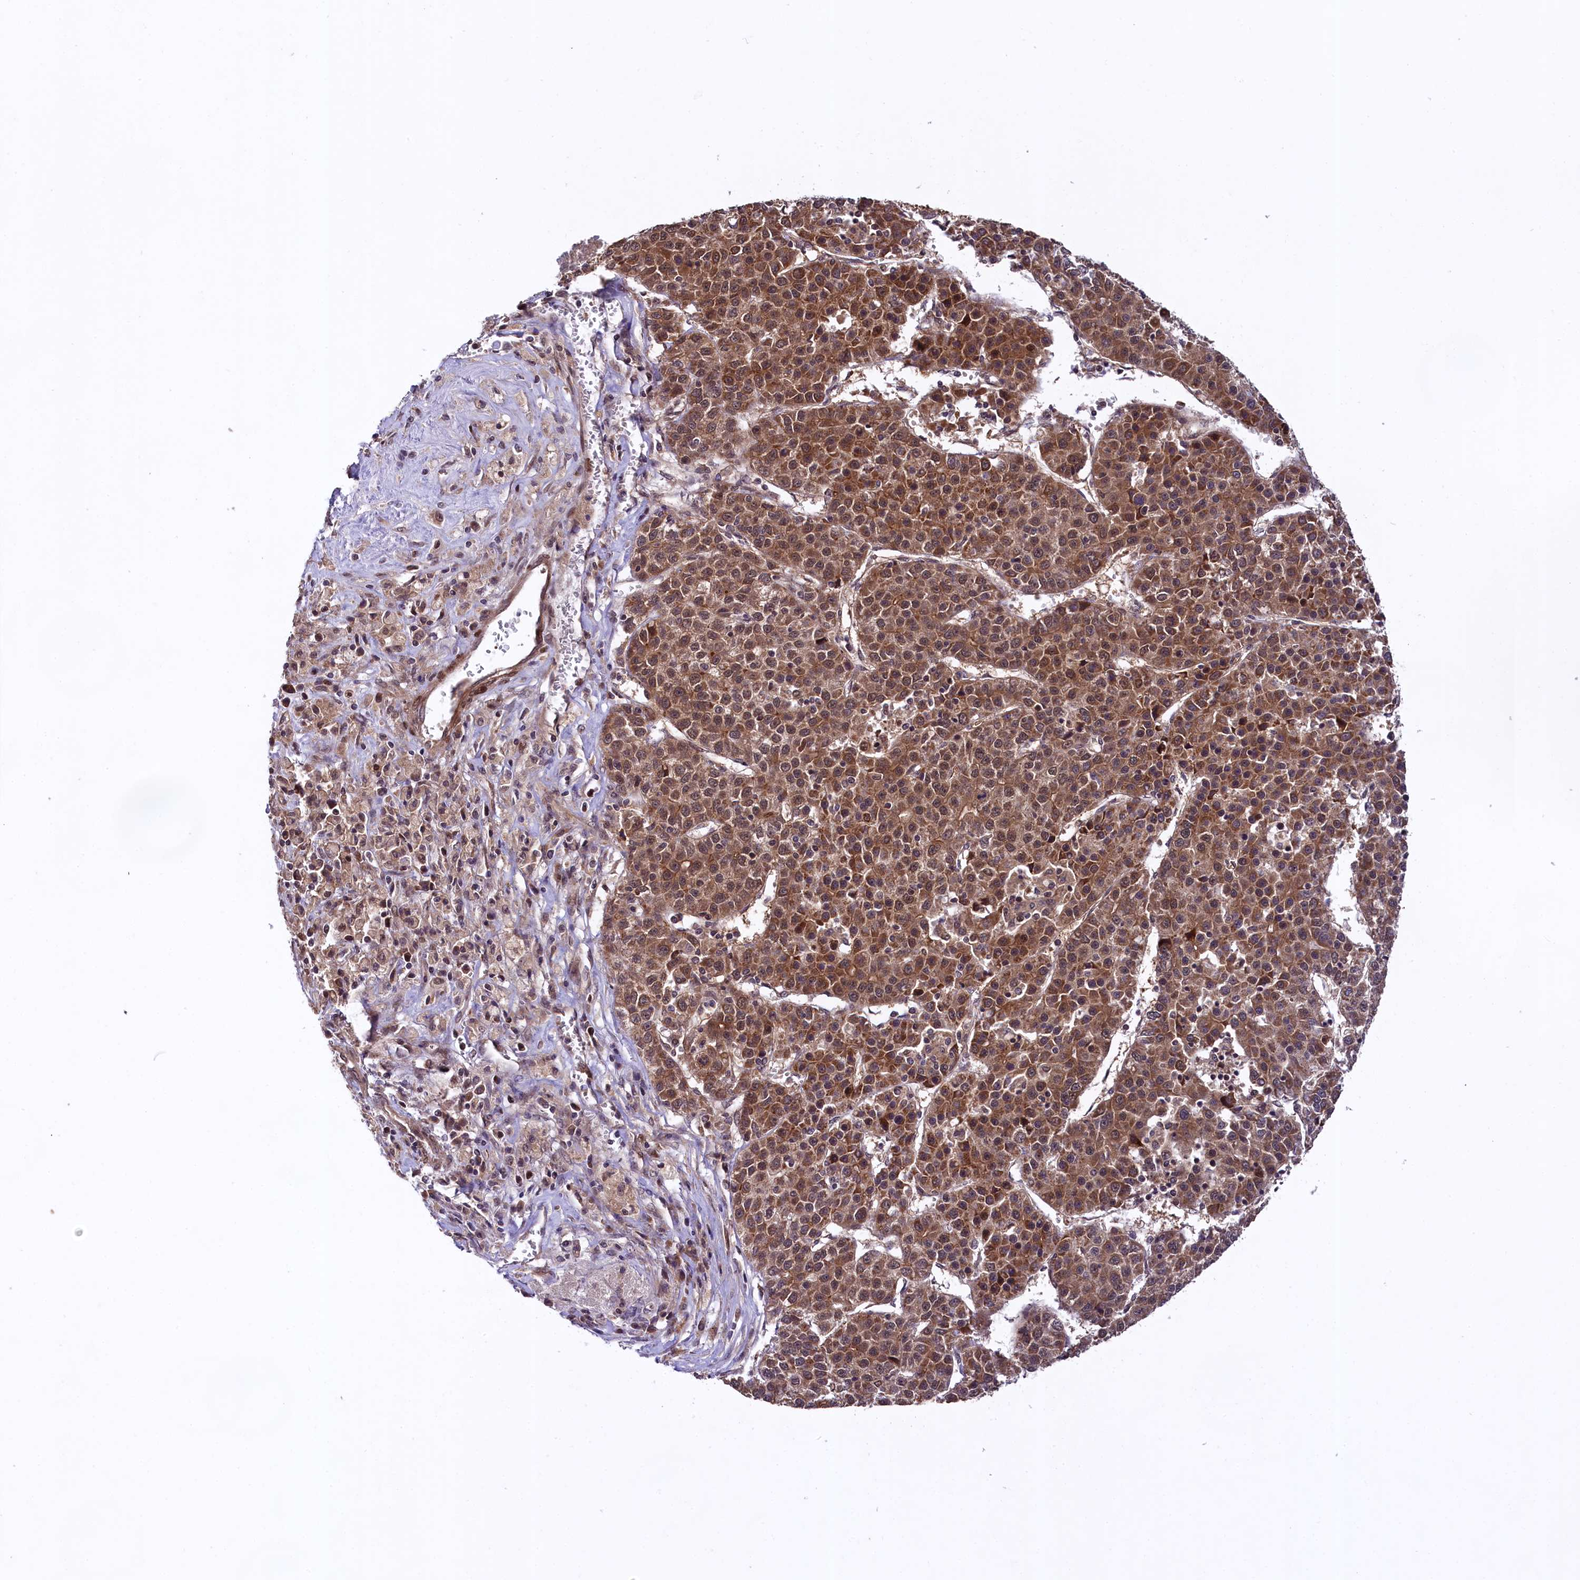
{"staining": {"intensity": "strong", "quantity": ">75%", "location": "cytoplasmic/membranous"}, "tissue": "liver cancer", "cell_type": "Tumor cells", "image_type": "cancer", "snomed": [{"axis": "morphology", "description": "Carcinoma, Hepatocellular, NOS"}, {"axis": "topography", "description": "Liver"}], "caption": "A micrograph showing strong cytoplasmic/membranous expression in approximately >75% of tumor cells in liver hepatocellular carcinoma, as visualized by brown immunohistochemical staining.", "gene": "DOHH", "patient": {"sex": "female", "age": 53}}